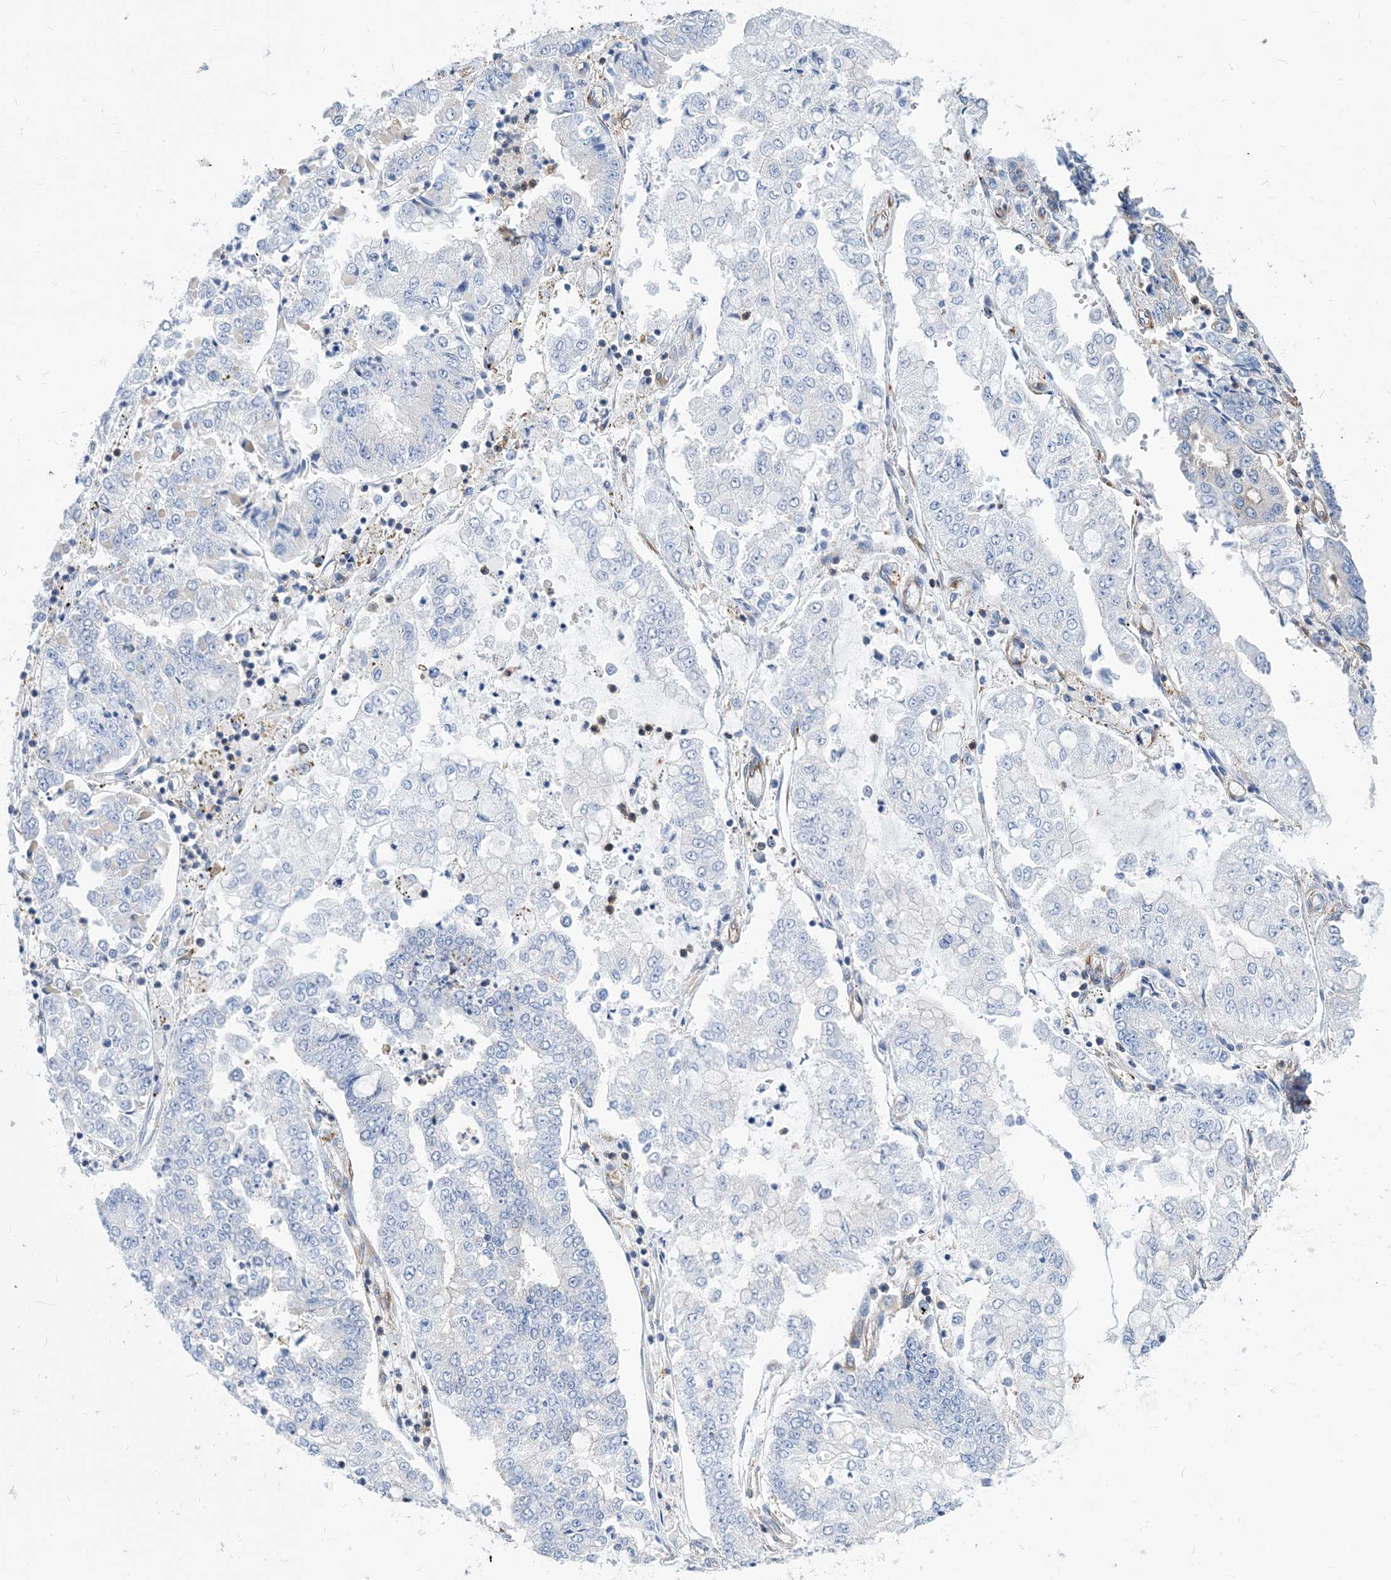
{"staining": {"intensity": "negative", "quantity": "none", "location": "none"}, "tissue": "stomach cancer", "cell_type": "Tumor cells", "image_type": "cancer", "snomed": [{"axis": "morphology", "description": "Adenocarcinoma, NOS"}, {"axis": "topography", "description": "Stomach"}], "caption": "Immunohistochemistry of stomach cancer displays no expression in tumor cells.", "gene": "DYNC1LI1", "patient": {"sex": "male", "age": 76}}